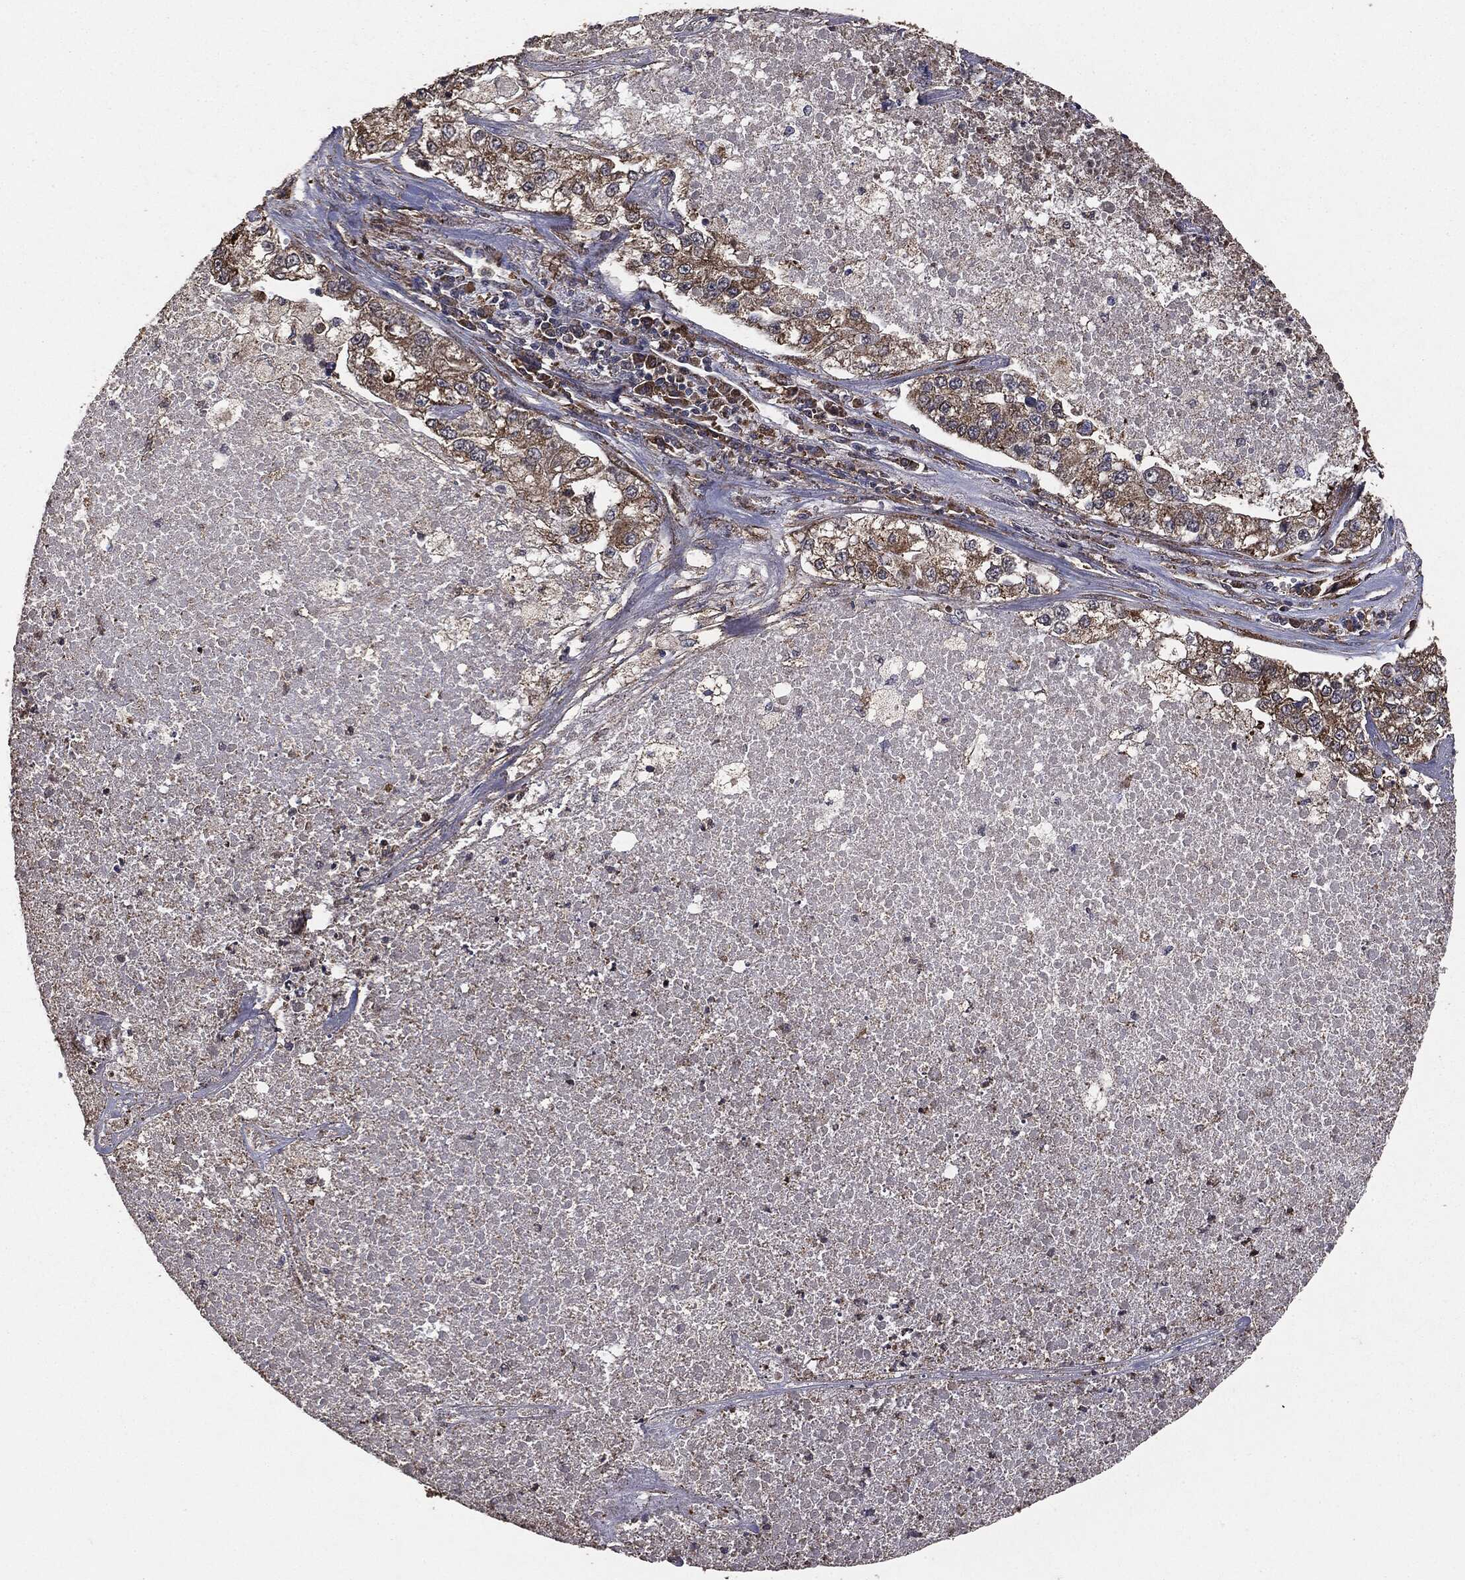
{"staining": {"intensity": "weak", "quantity": ">75%", "location": "cytoplasmic/membranous"}, "tissue": "lung cancer", "cell_type": "Tumor cells", "image_type": "cancer", "snomed": [{"axis": "morphology", "description": "Adenocarcinoma, NOS"}, {"axis": "topography", "description": "Lung"}], "caption": "Lung adenocarcinoma was stained to show a protein in brown. There is low levels of weak cytoplasmic/membranous staining in about >75% of tumor cells. (Stains: DAB (3,3'-diaminobenzidine) in brown, nuclei in blue, Microscopy: brightfield microscopy at high magnification).", "gene": "MTOR", "patient": {"sex": "male", "age": 49}}